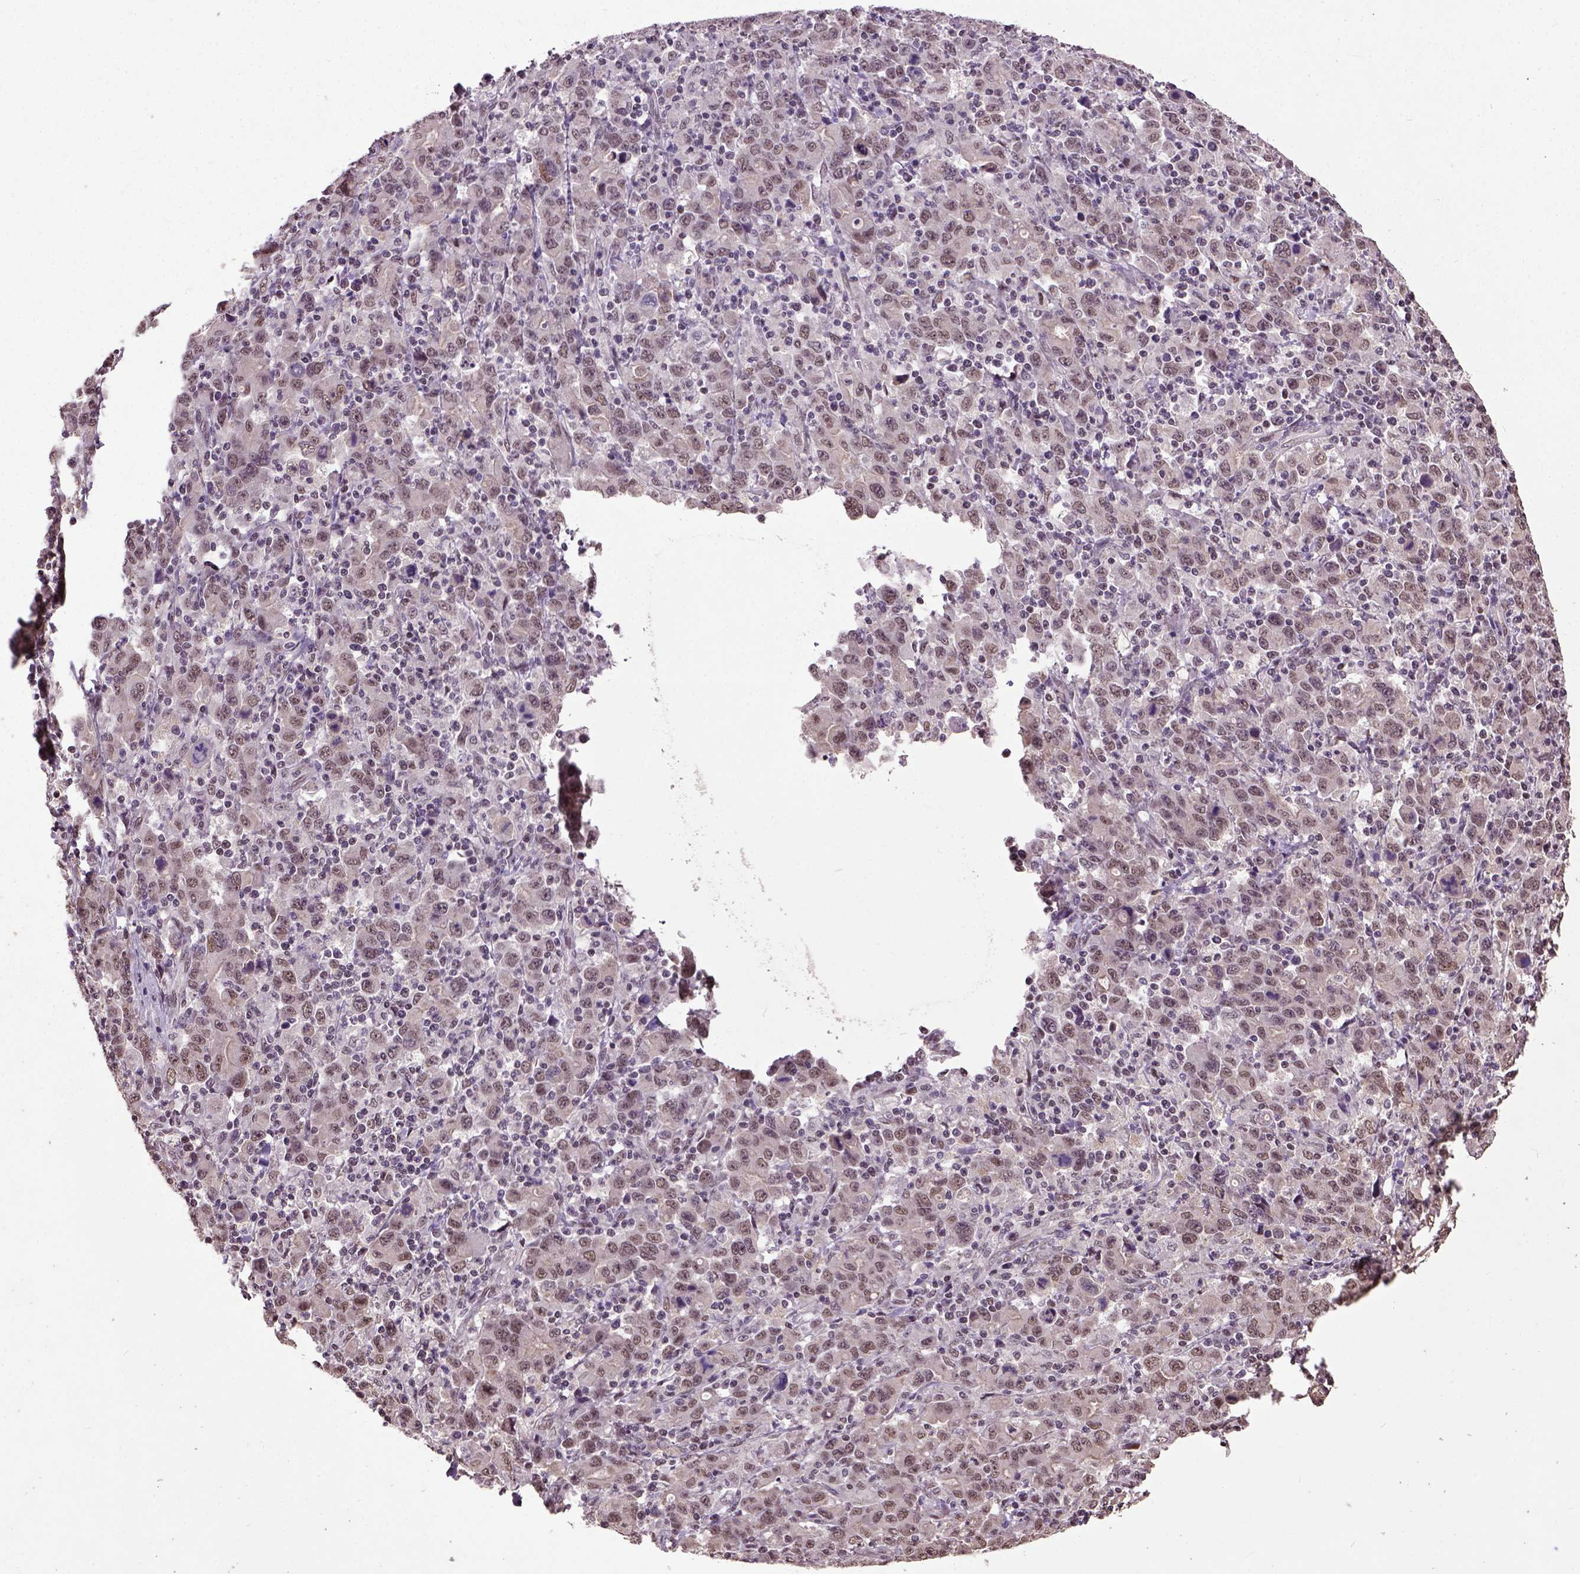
{"staining": {"intensity": "moderate", "quantity": ">75%", "location": "nuclear"}, "tissue": "stomach cancer", "cell_type": "Tumor cells", "image_type": "cancer", "snomed": [{"axis": "morphology", "description": "Adenocarcinoma, NOS"}, {"axis": "topography", "description": "Stomach, upper"}], "caption": "DAB immunohistochemical staining of stomach cancer demonstrates moderate nuclear protein positivity in approximately >75% of tumor cells. (Brightfield microscopy of DAB IHC at high magnification).", "gene": "UBA3", "patient": {"sex": "male", "age": 69}}